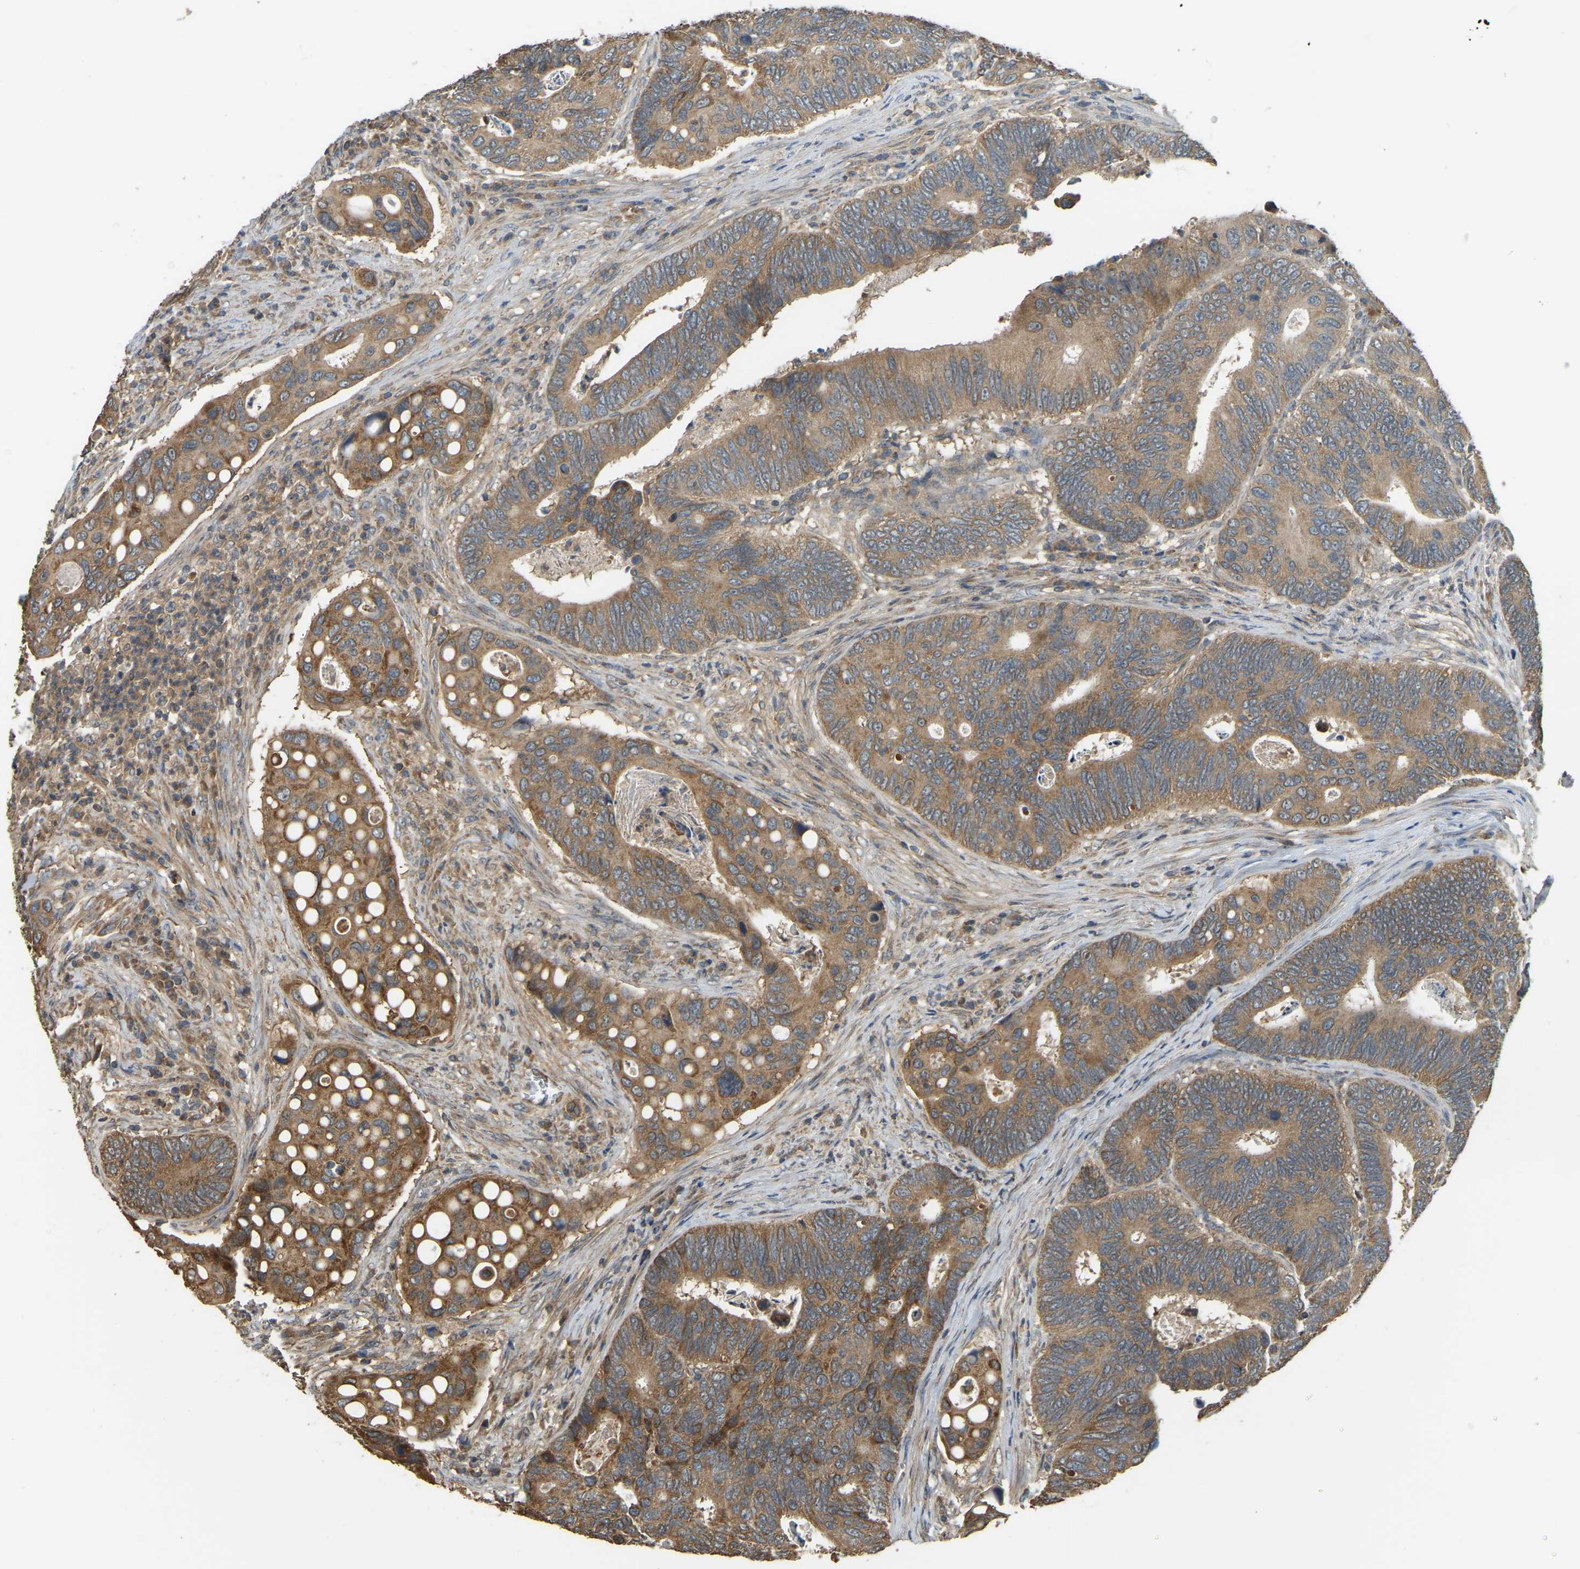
{"staining": {"intensity": "moderate", "quantity": ">75%", "location": "cytoplasmic/membranous"}, "tissue": "colorectal cancer", "cell_type": "Tumor cells", "image_type": "cancer", "snomed": [{"axis": "morphology", "description": "Inflammation, NOS"}, {"axis": "morphology", "description": "Adenocarcinoma, NOS"}, {"axis": "topography", "description": "Colon"}], "caption": "The immunohistochemical stain shows moderate cytoplasmic/membranous staining in tumor cells of colorectal adenocarcinoma tissue.", "gene": "GNG2", "patient": {"sex": "male", "age": 72}}